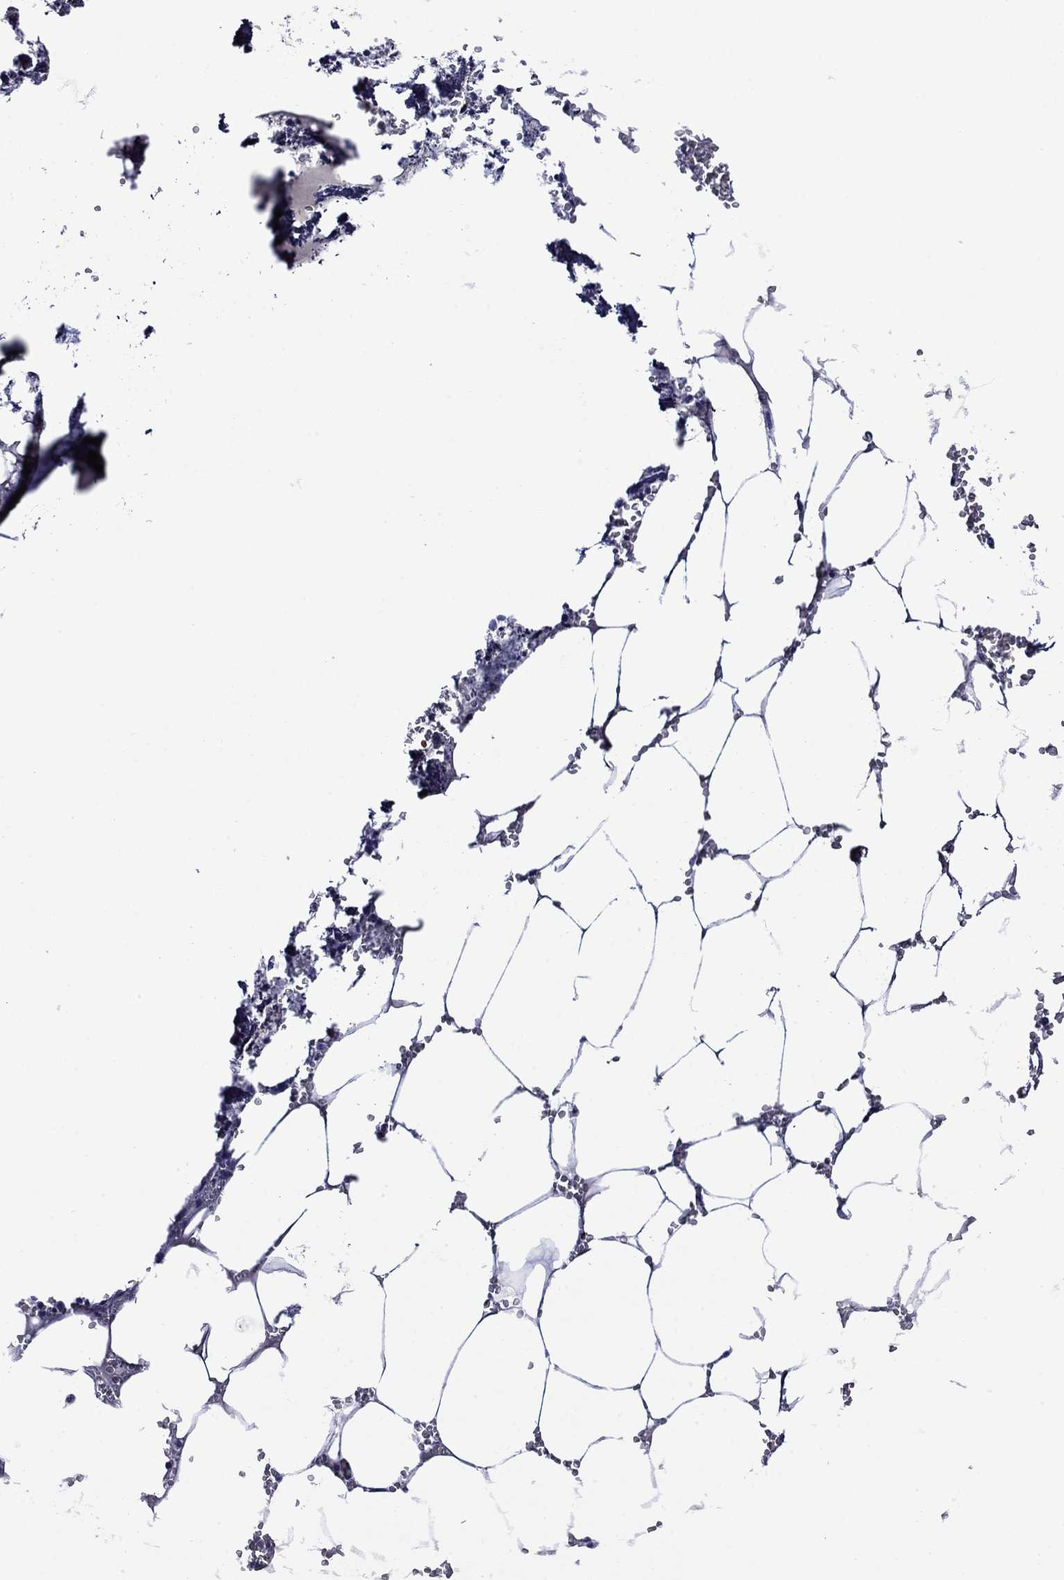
{"staining": {"intensity": "negative", "quantity": "none", "location": "none"}, "tissue": "bone marrow", "cell_type": "Hematopoietic cells", "image_type": "normal", "snomed": [{"axis": "morphology", "description": "Normal tissue, NOS"}, {"axis": "topography", "description": "Bone marrow"}], "caption": "Immunohistochemistry of normal human bone marrow demonstrates no expression in hematopoietic cells.", "gene": "ROM1", "patient": {"sex": "male", "age": 54}}